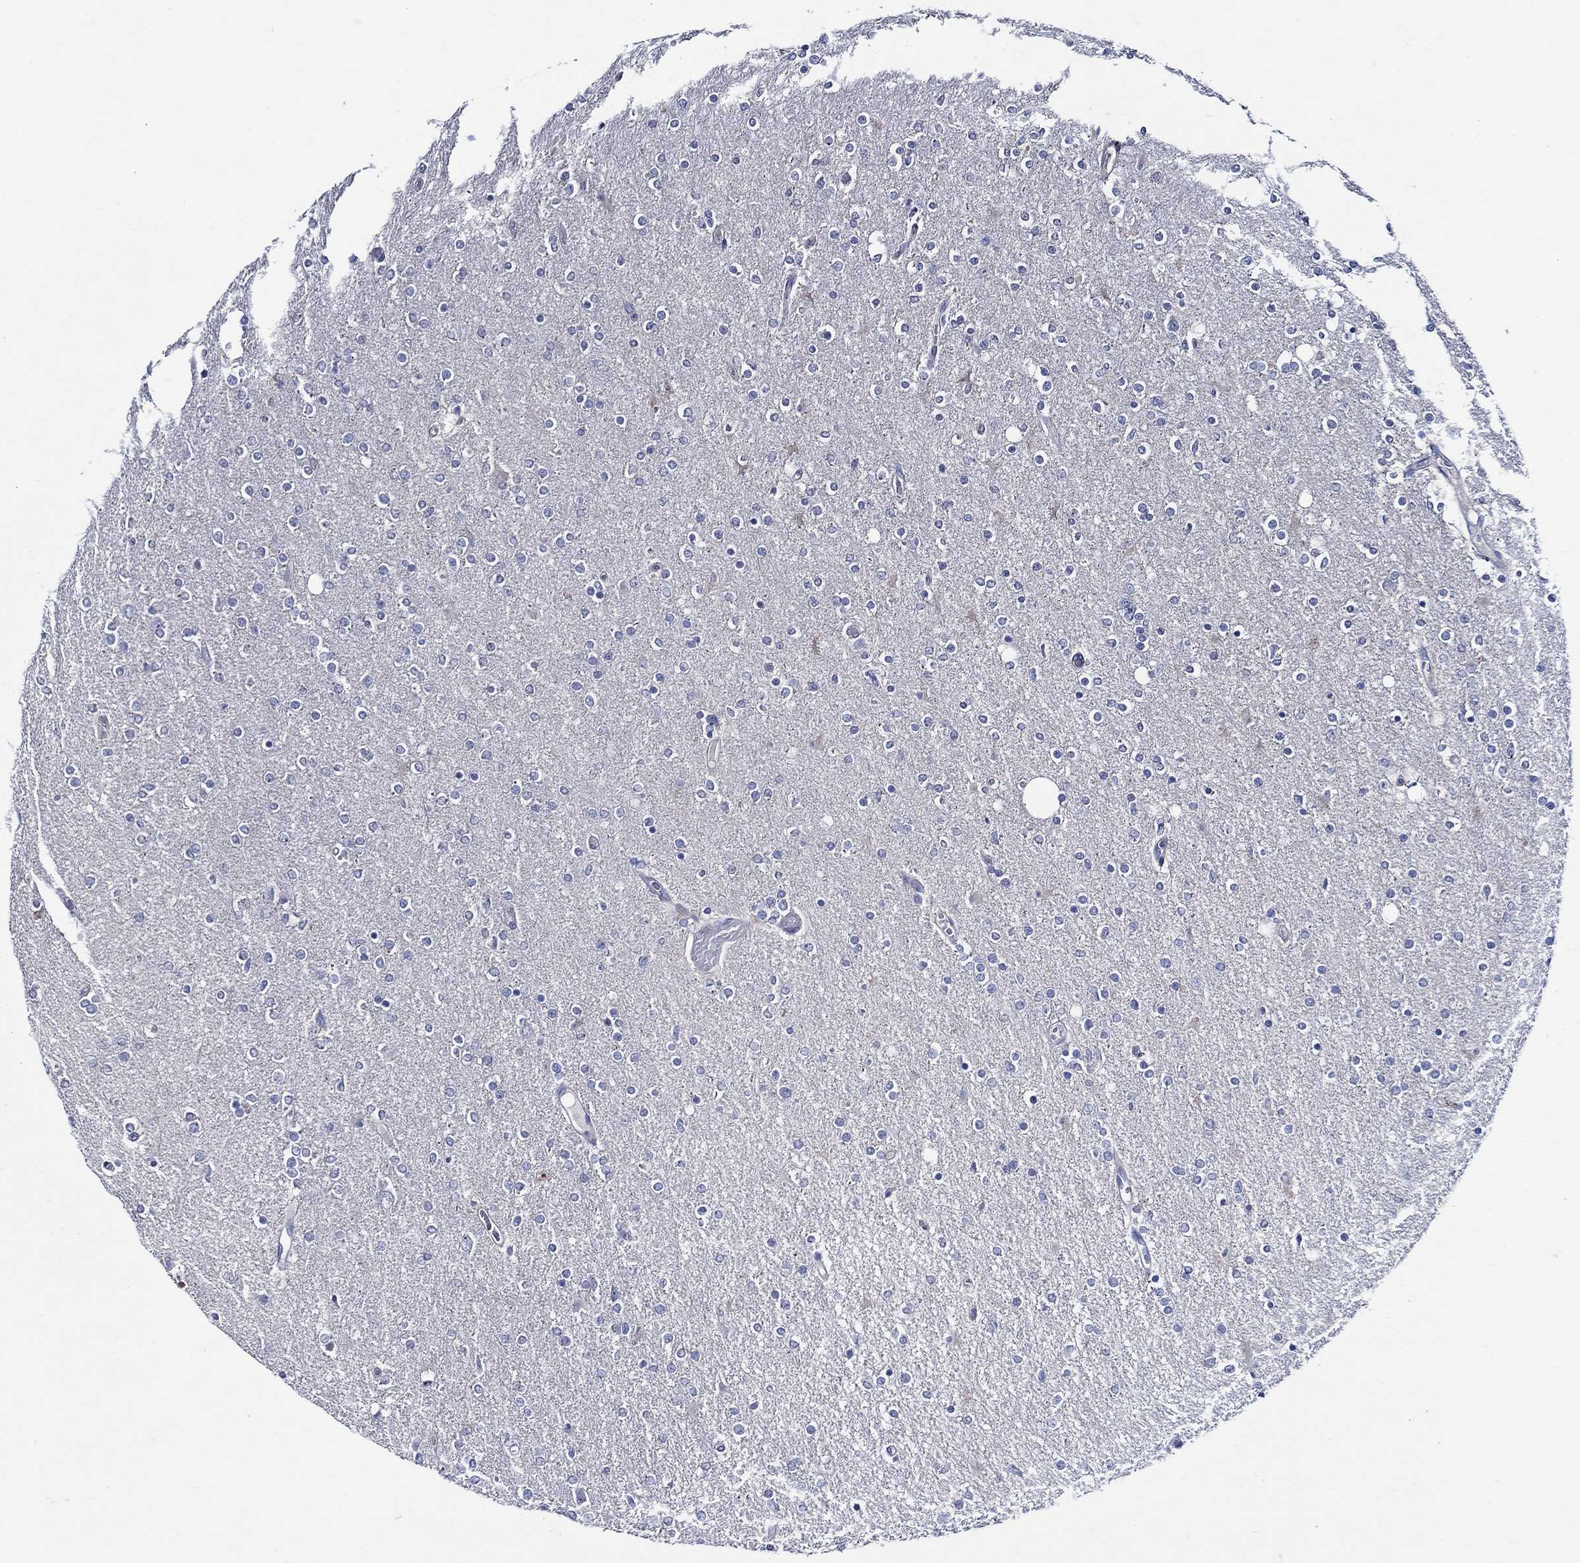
{"staining": {"intensity": "negative", "quantity": "none", "location": "none"}, "tissue": "glioma", "cell_type": "Tumor cells", "image_type": "cancer", "snomed": [{"axis": "morphology", "description": "Glioma, malignant, High grade"}, {"axis": "topography", "description": "Cerebral cortex"}], "caption": "This is a image of immunohistochemistry (IHC) staining of malignant glioma (high-grade), which shows no expression in tumor cells.", "gene": "SKOR1", "patient": {"sex": "male", "age": 70}}